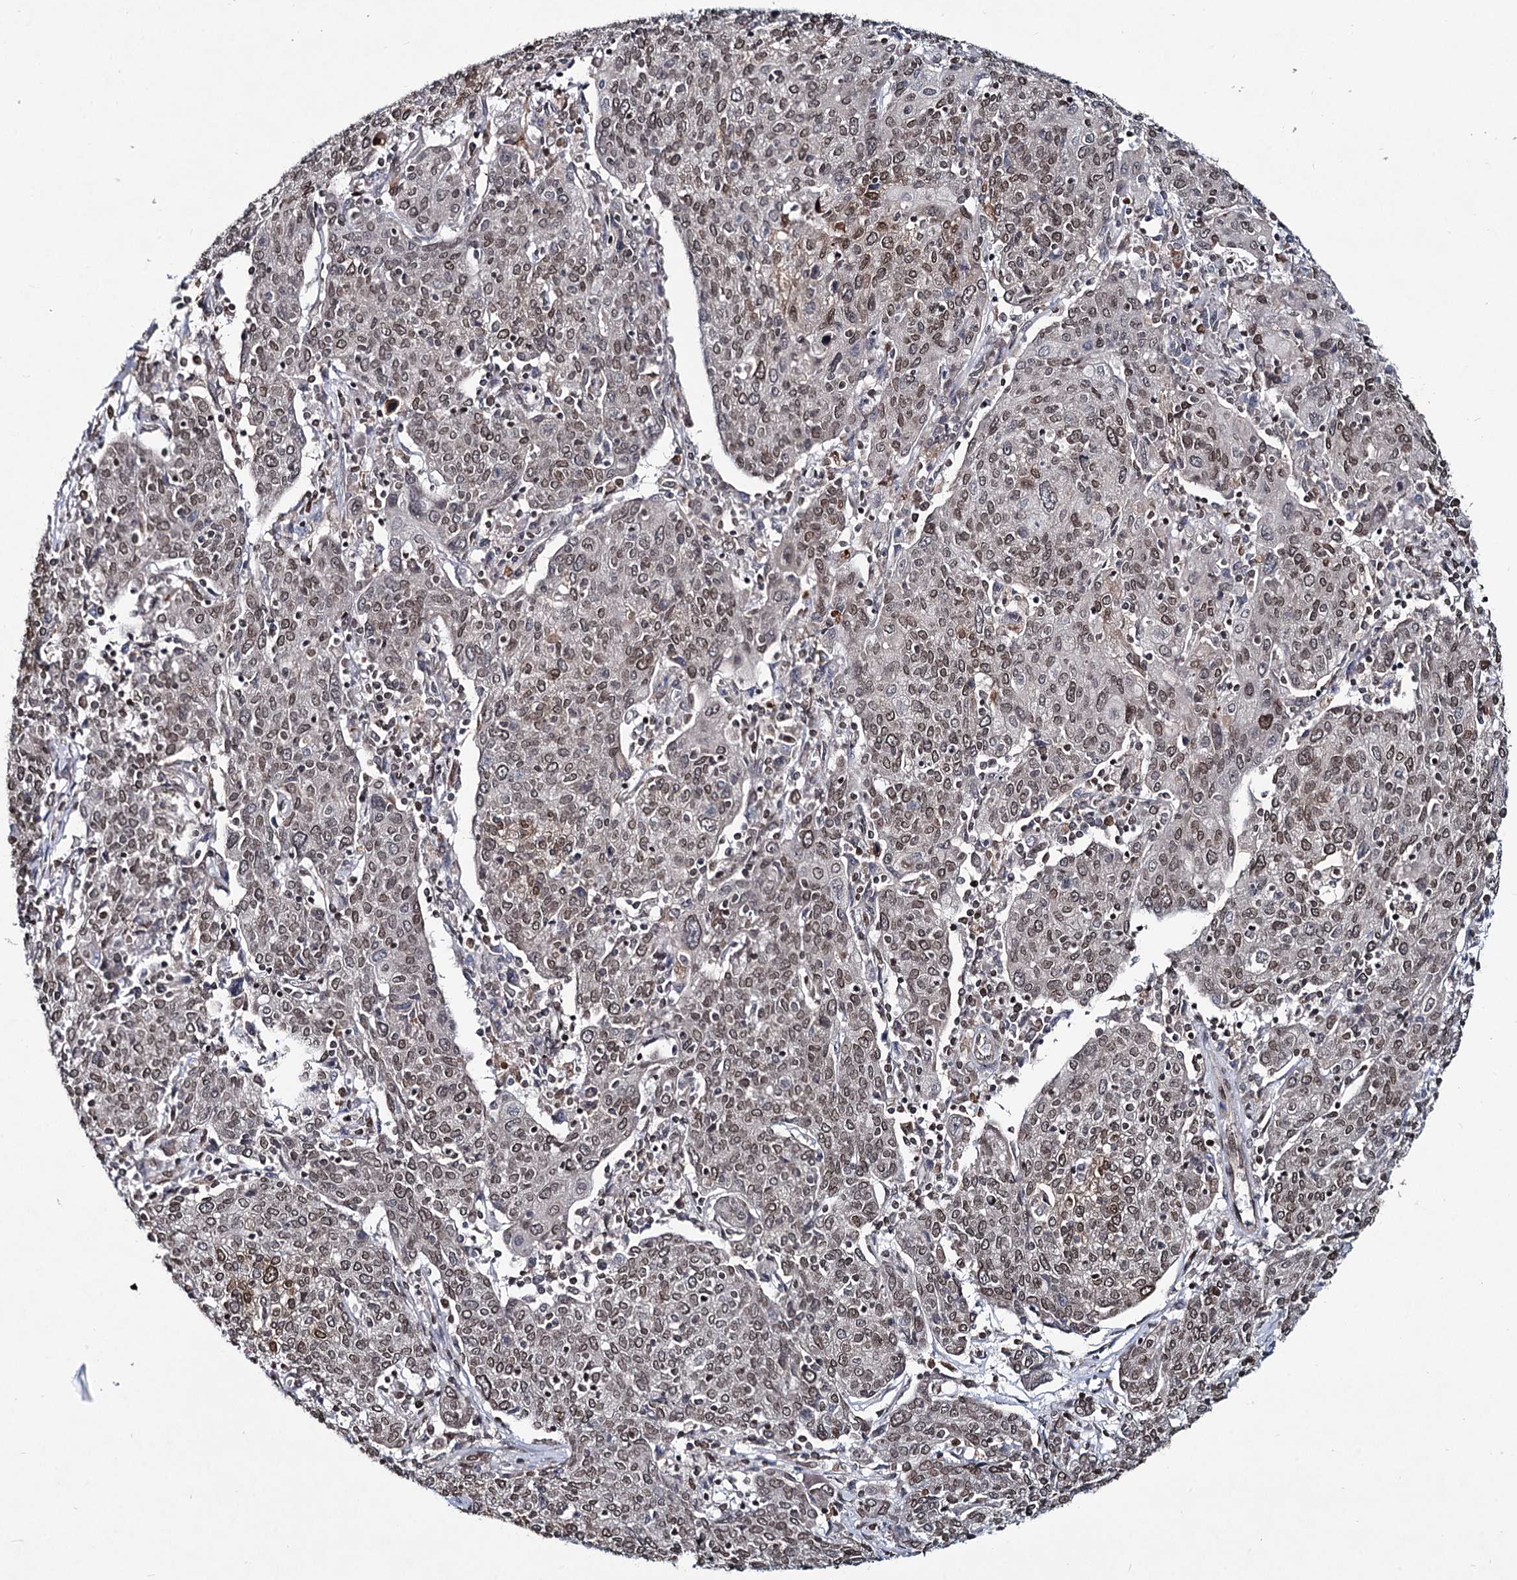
{"staining": {"intensity": "moderate", "quantity": ">75%", "location": "cytoplasmic/membranous,nuclear"}, "tissue": "cervical cancer", "cell_type": "Tumor cells", "image_type": "cancer", "snomed": [{"axis": "morphology", "description": "Squamous cell carcinoma, NOS"}, {"axis": "topography", "description": "Cervix"}], "caption": "A photomicrograph showing moderate cytoplasmic/membranous and nuclear expression in about >75% of tumor cells in cervical cancer, as visualized by brown immunohistochemical staining.", "gene": "RNF6", "patient": {"sex": "female", "age": 67}}